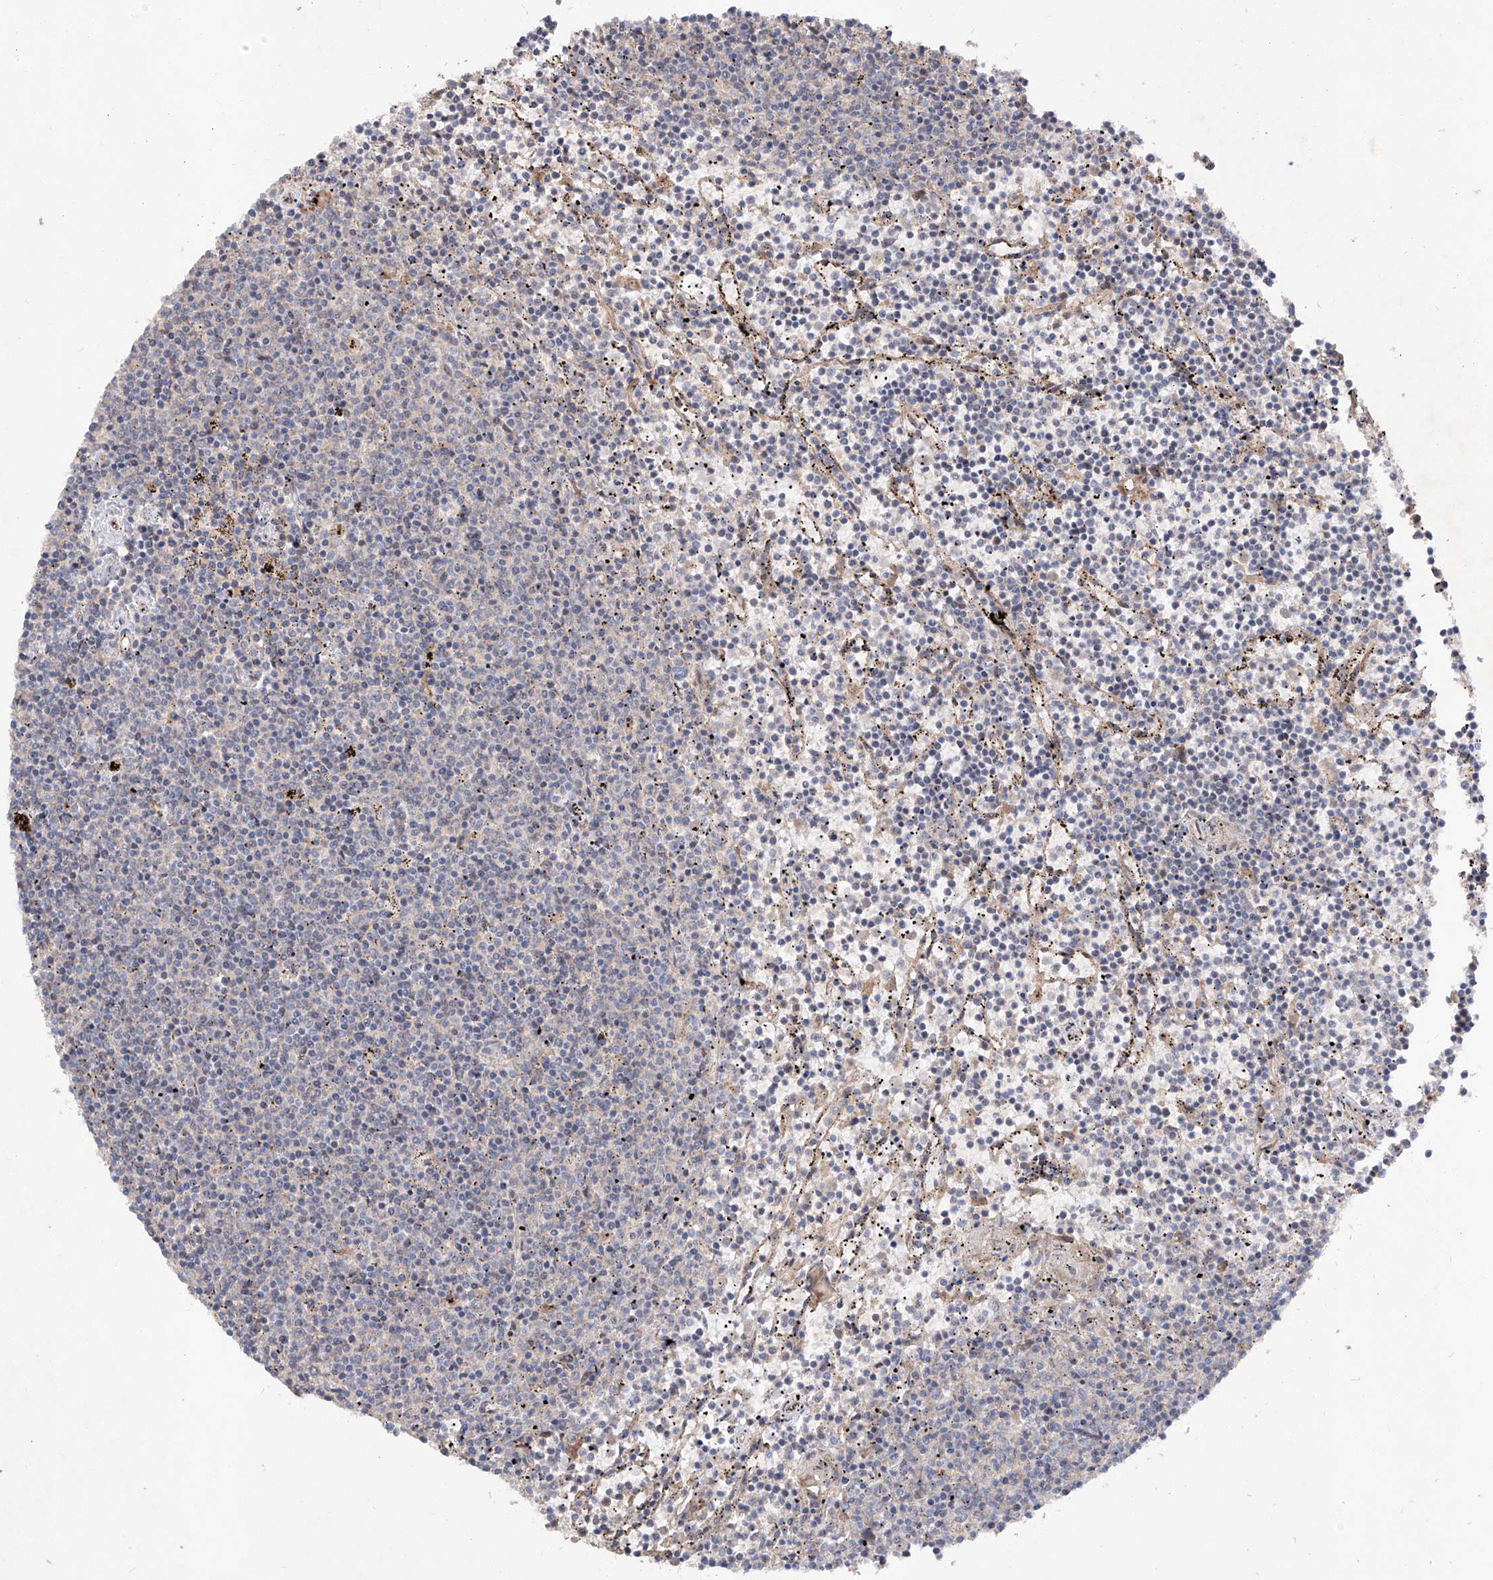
{"staining": {"intensity": "negative", "quantity": "none", "location": "none"}, "tissue": "lymphoma", "cell_type": "Tumor cells", "image_type": "cancer", "snomed": [{"axis": "morphology", "description": "Malignant lymphoma, non-Hodgkin's type, Low grade"}, {"axis": "topography", "description": "Spleen"}], "caption": "The photomicrograph demonstrates no significant positivity in tumor cells of lymphoma. (Stains: DAB (3,3'-diaminobenzidine) immunohistochemistry with hematoxylin counter stain, Microscopy: brightfield microscopy at high magnification).", "gene": "FAM135A", "patient": {"sex": "female", "age": 50}}